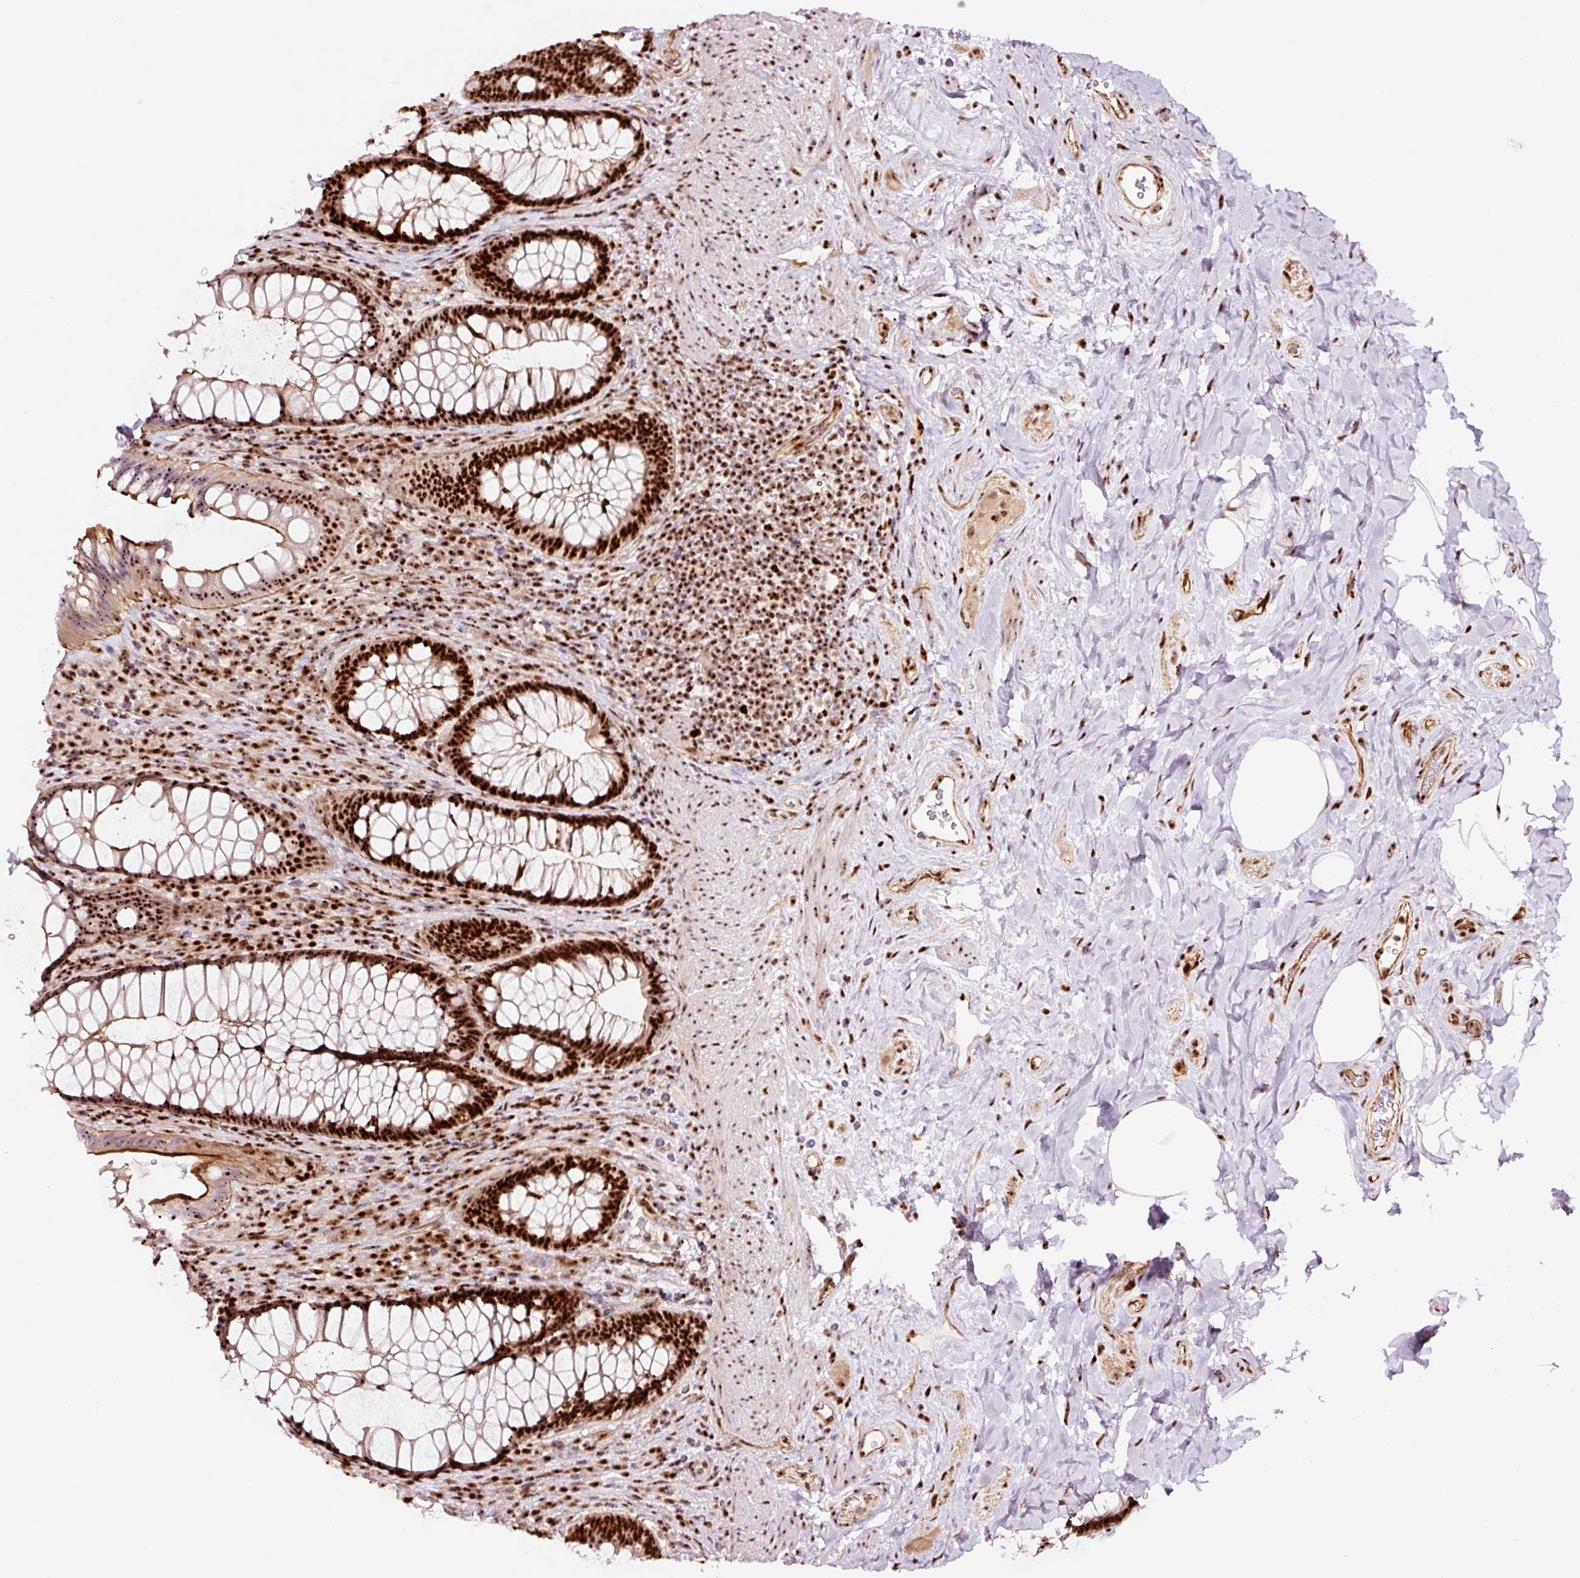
{"staining": {"intensity": "strong", "quantity": ">75%", "location": "cytoplasmic/membranous,nuclear"}, "tissue": "rectum", "cell_type": "Glandular cells", "image_type": "normal", "snomed": [{"axis": "morphology", "description": "Normal tissue, NOS"}, {"axis": "topography", "description": "Rectum"}], "caption": "This histopathology image displays IHC staining of unremarkable human rectum, with high strong cytoplasmic/membranous,nuclear positivity in approximately >75% of glandular cells.", "gene": "GNL3", "patient": {"sex": "male", "age": 53}}